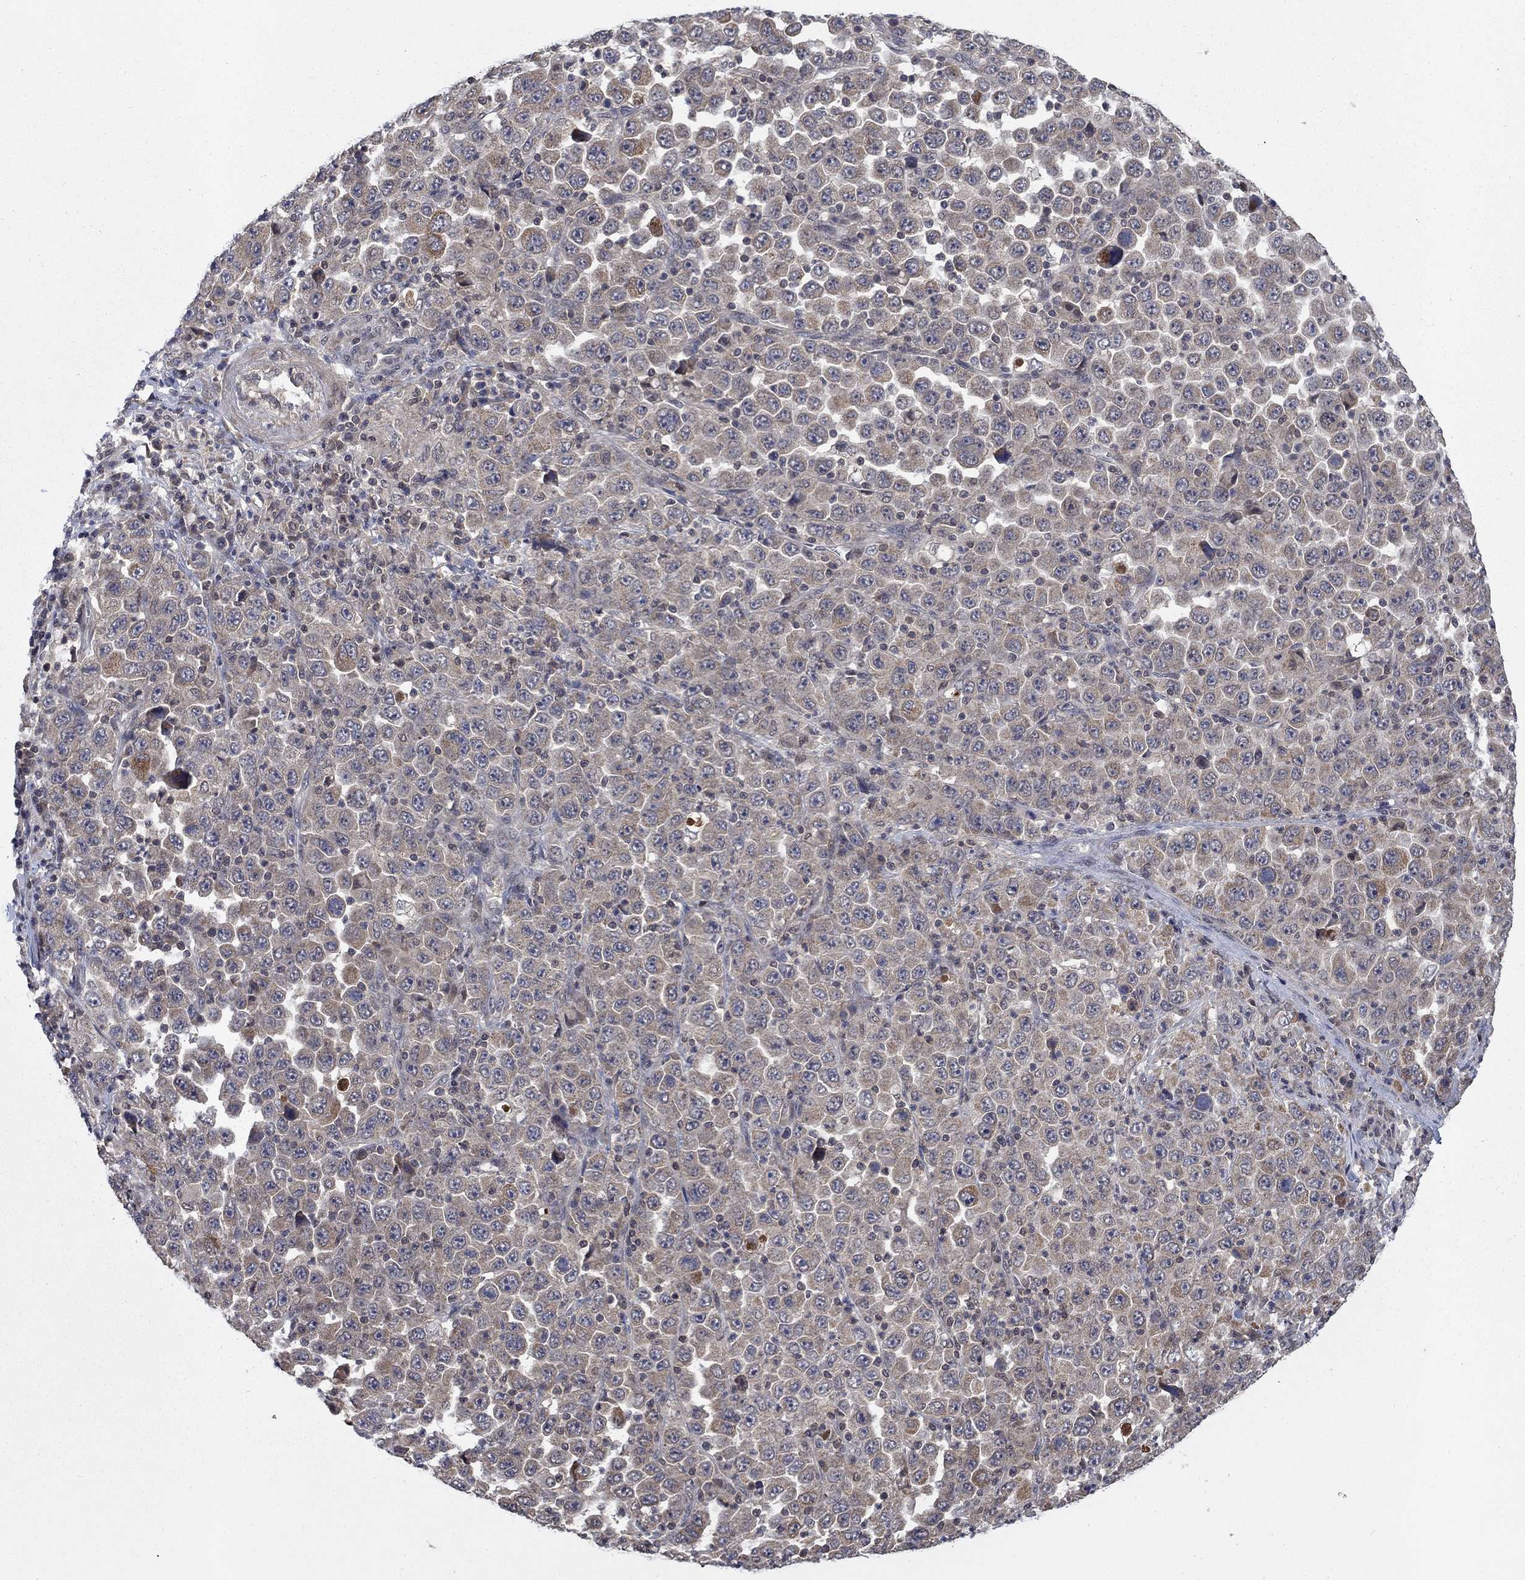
{"staining": {"intensity": "weak", "quantity": "25%-75%", "location": "cytoplasmic/membranous"}, "tissue": "stomach cancer", "cell_type": "Tumor cells", "image_type": "cancer", "snomed": [{"axis": "morphology", "description": "Normal tissue, NOS"}, {"axis": "morphology", "description": "Adenocarcinoma, NOS"}, {"axis": "topography", "description": "Stomach, upper"}, {"axis": "topography", "description": "Stomach"}], "caption": "Adenocarcinoma (stomach) stained with immunohistochemistry (IHC) demonstrates weak cytoplasmic/membranous expression in approximately 25%-75% of tumor cells.", "gene": "IAH1", "patient": {"sex": "male", "age": 59}}